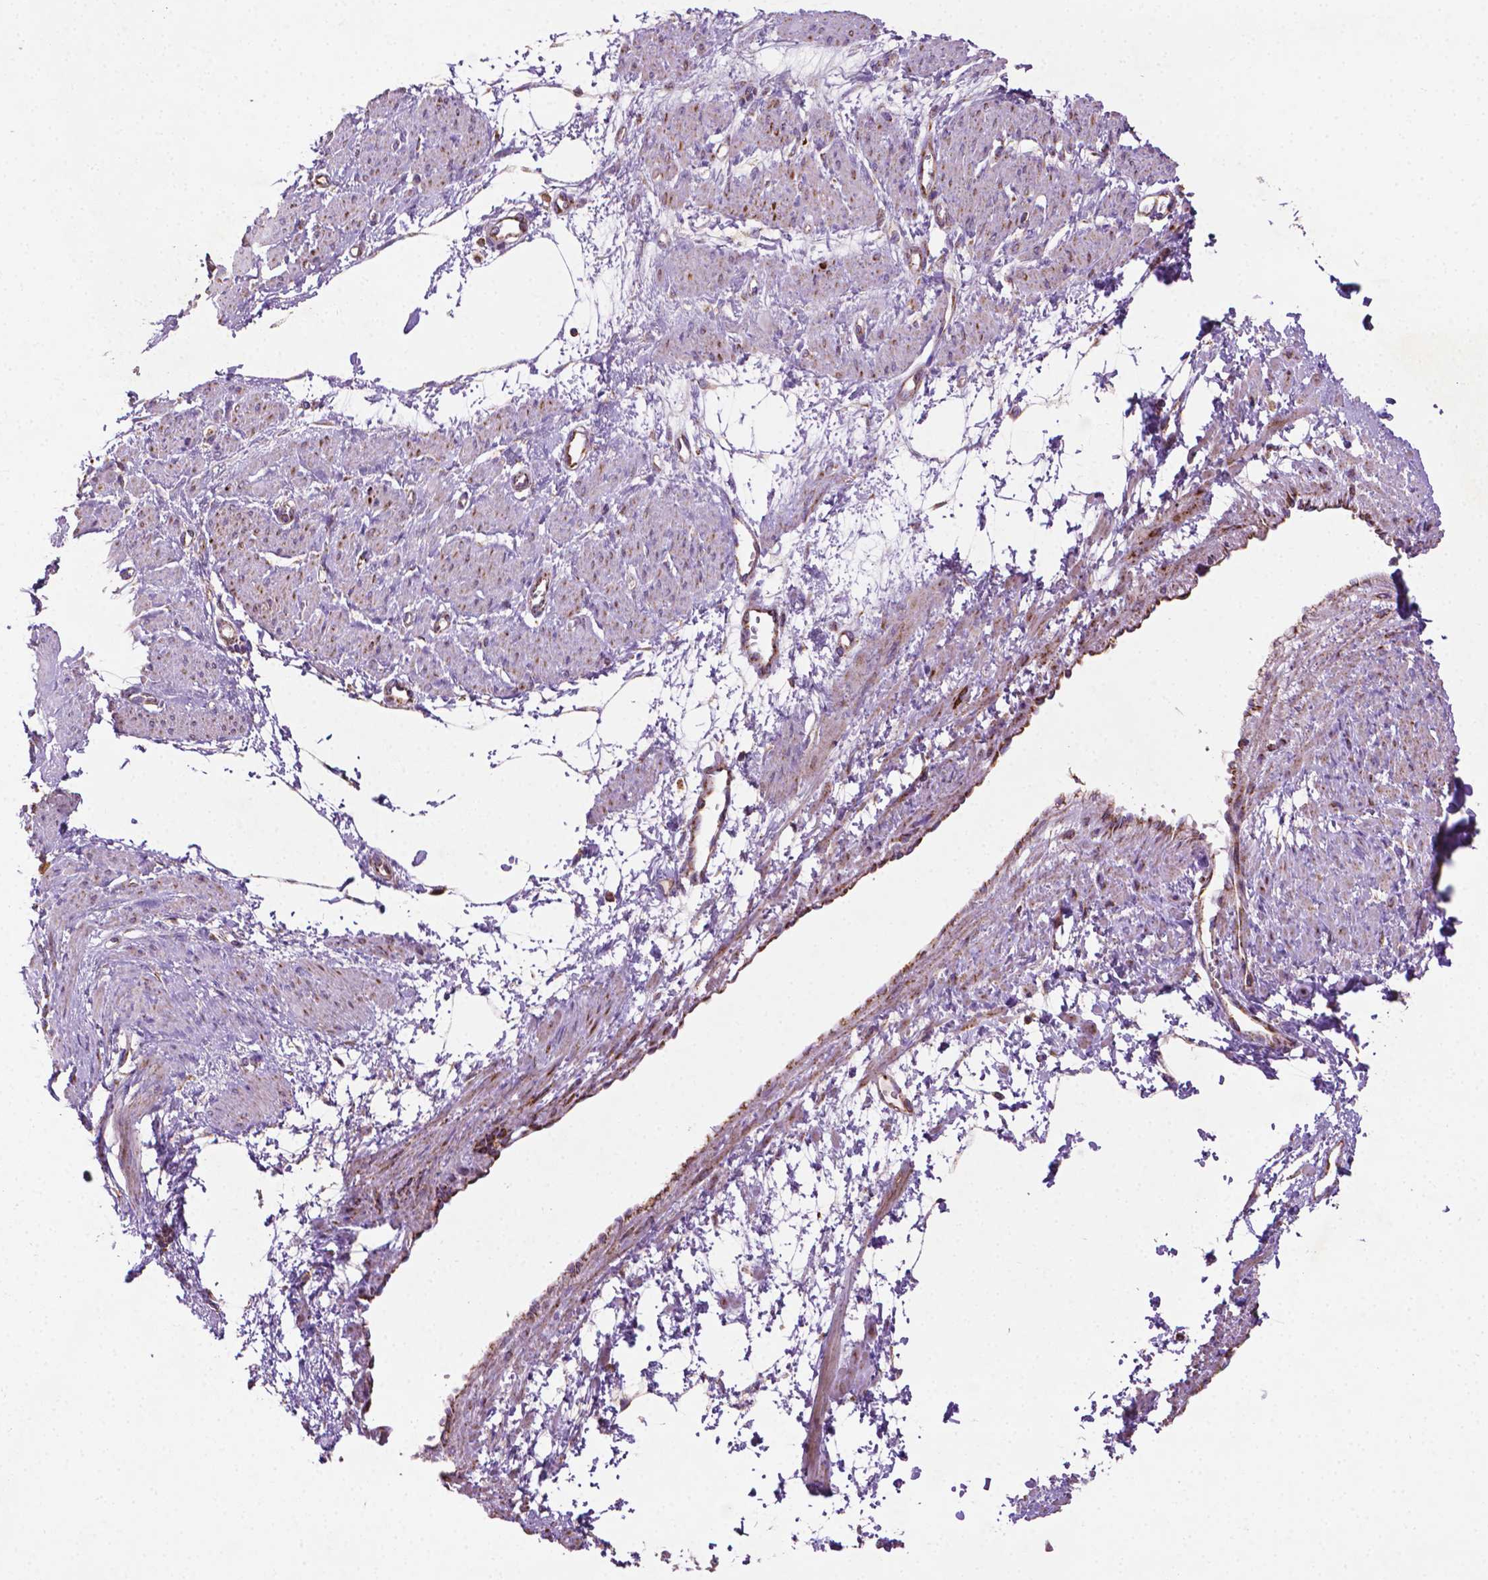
{"staining": {"intensity": "strong", "quantity": ">75%", "location": "cytoplasmic/membranous"}, "tissue": "smooth muscle", "cell_type": "Smooth muscle cells", "image_type": "normal", "snomed": [{"axis": "morphology", "description": "Normal tissue, NOS"}, {"axis": "topography", "description": "Smooth muscle"}, {"axis": "topography", "description": "Uterus"}], "caption": "Immunohistochemistry (IHC) image of normal smooth muscle: human smooth muscle stained using IHC demonstrates high levels of strong protein expression localized specifically in the cytoplasmic/membranous of smooth muscle cells, appearing as a cytoplasmic/membranous brown color.", "gene": "ILVBL", "patient": {"sex": "female", "age": 39}}